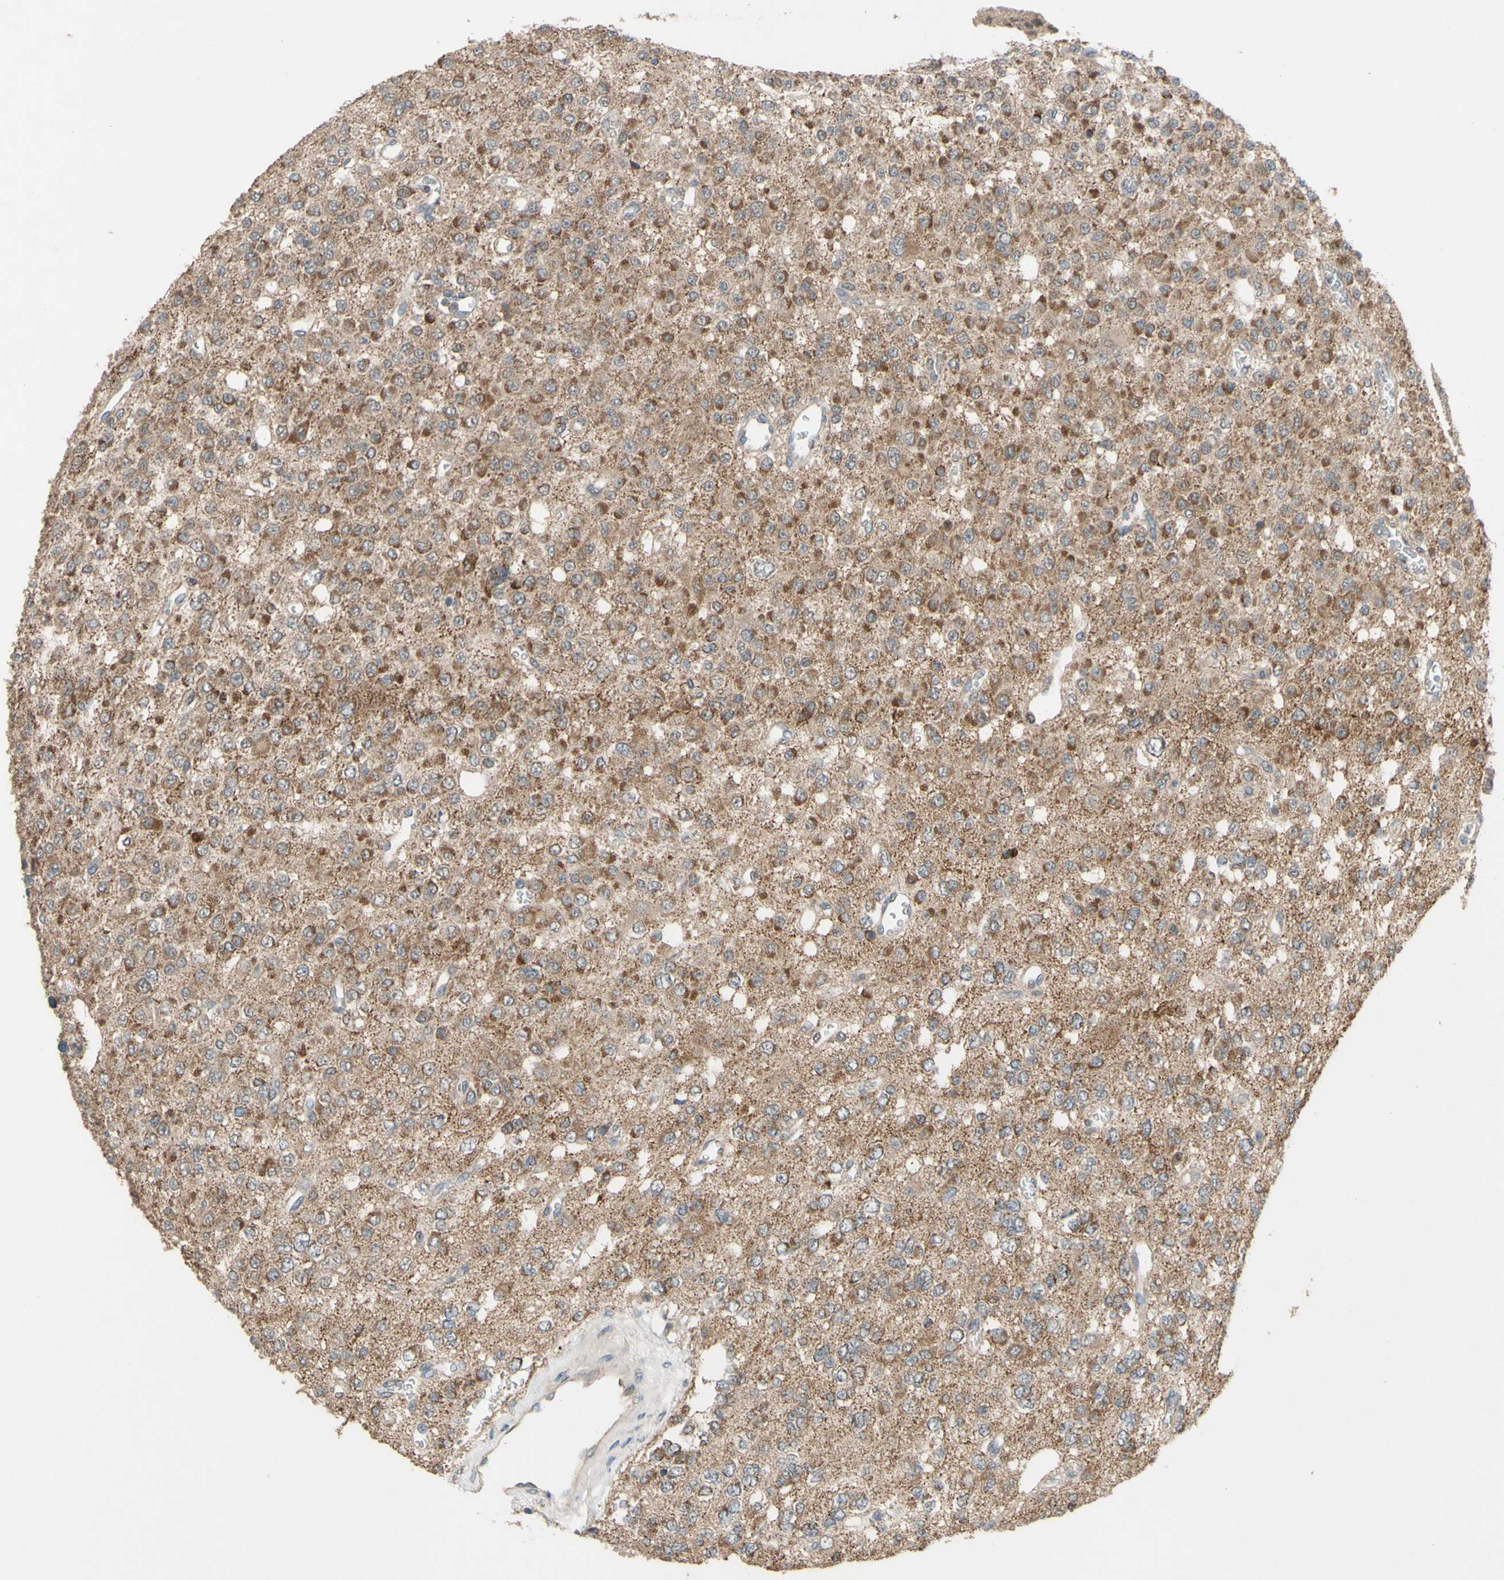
{"staining": {"intensity": "moderate", "quantity": ">75%", "location": "cytoplasmic/membranous"}, "tissue": "glioma", "cell_type": "Tumor cells", "image_type": "cancer", "snomed": [{"axis": "morphology", "description": "Glioma, malignant, Low grade"}, {"axis": "topography", "description": "Brain"}], "caption": "A high-resolution photomicrograph shows immunohistochemistry (IHC) staining of glioma, which displays moderate cytoplasmic/membranous staining in about >75% of tumor cells.", "gene": "CD164", "patient": {"sex": "male", "age": 38}}